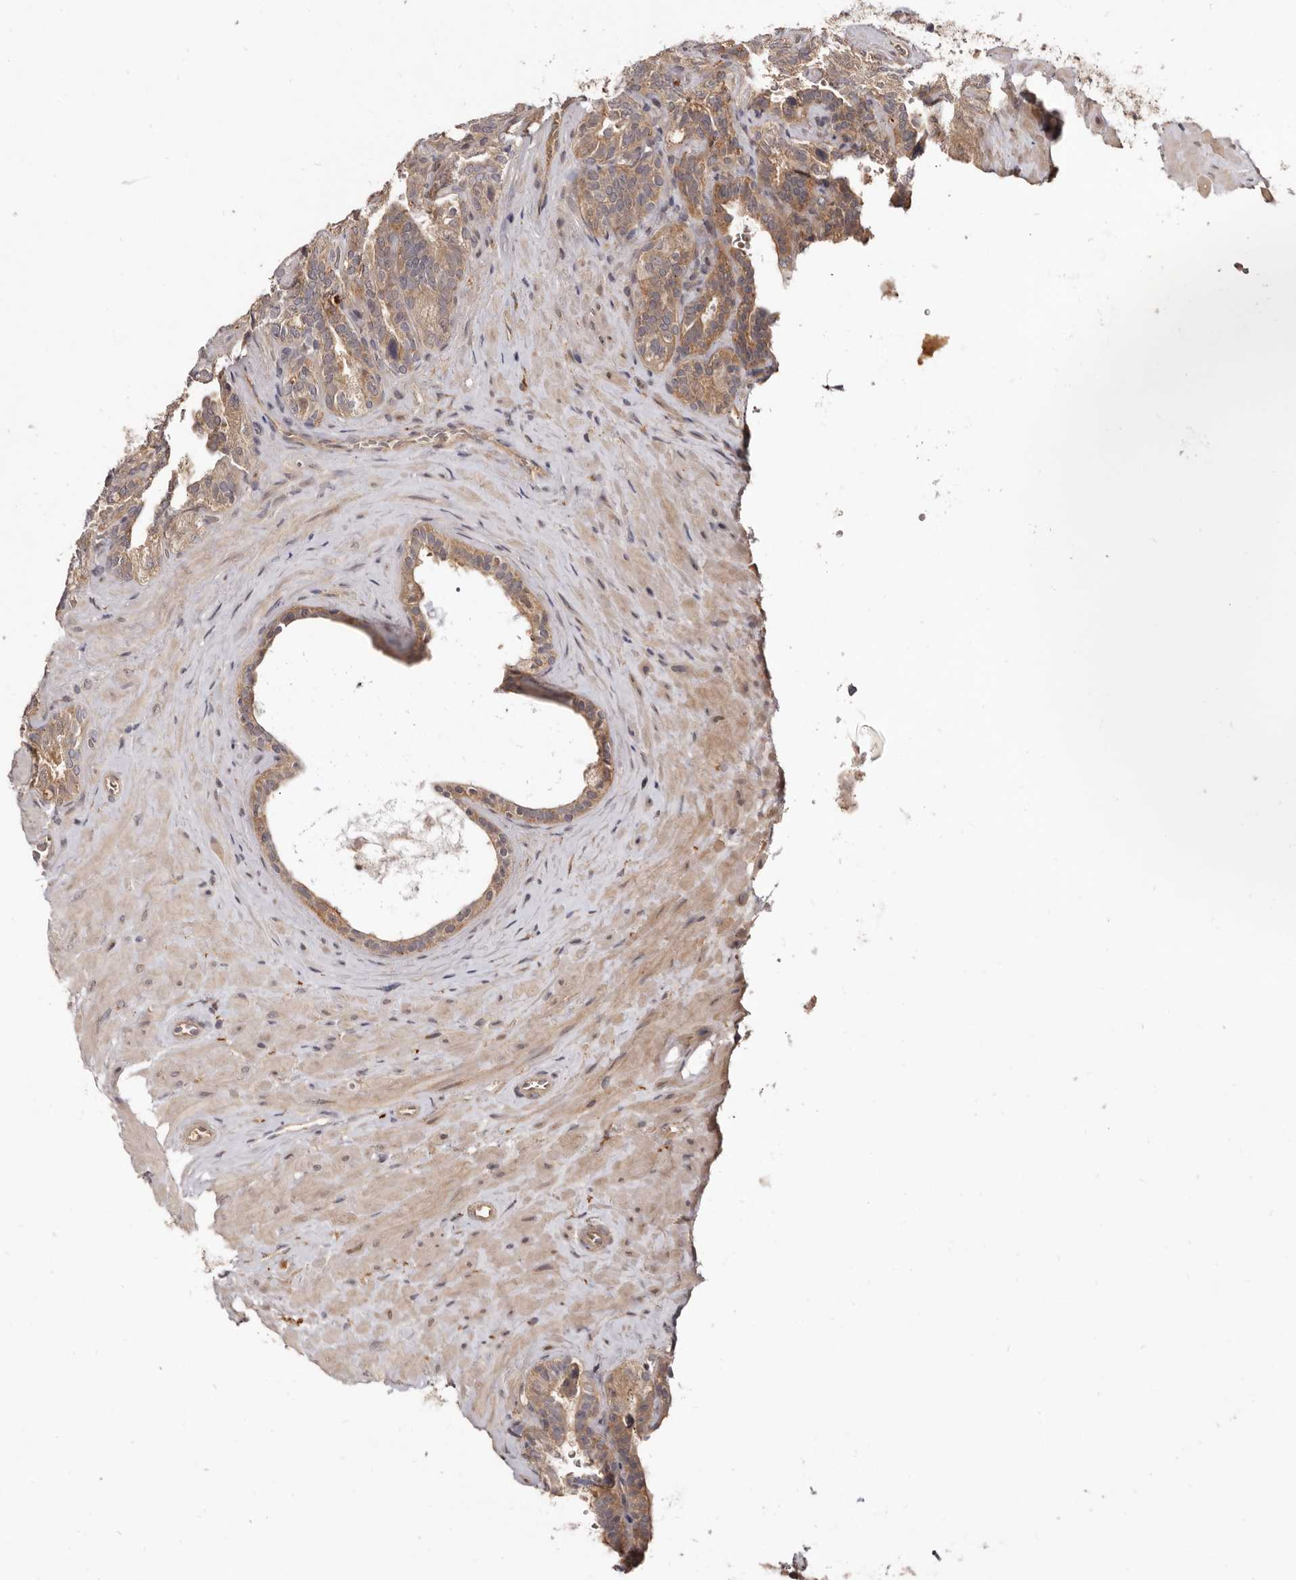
{"staining": {"intensity": "moderate", "quantity": ">75%", "location": "cytoplasmic/membranous"}, "tissue": "seminal vesicle", "cell_type": "Glandular cells", "image_type": "normal", "snomed": [{"axis": "morphology", "description": "Normal tissue, NOS"}, {"axis": "topography", "description": "Prostate"}, {"axis": "topography", "description": "Seminal veicle"}], "caption": "DAB (3,3'-diaminobenzidine) immunohistochemical staining of unremarkable seminal vesicle reveals moderate cytoplasmic/membranous protein staining in about >75% of glandular cells.", "gene": "INAVA", "patient": {"sex": "male", "age": 67}}